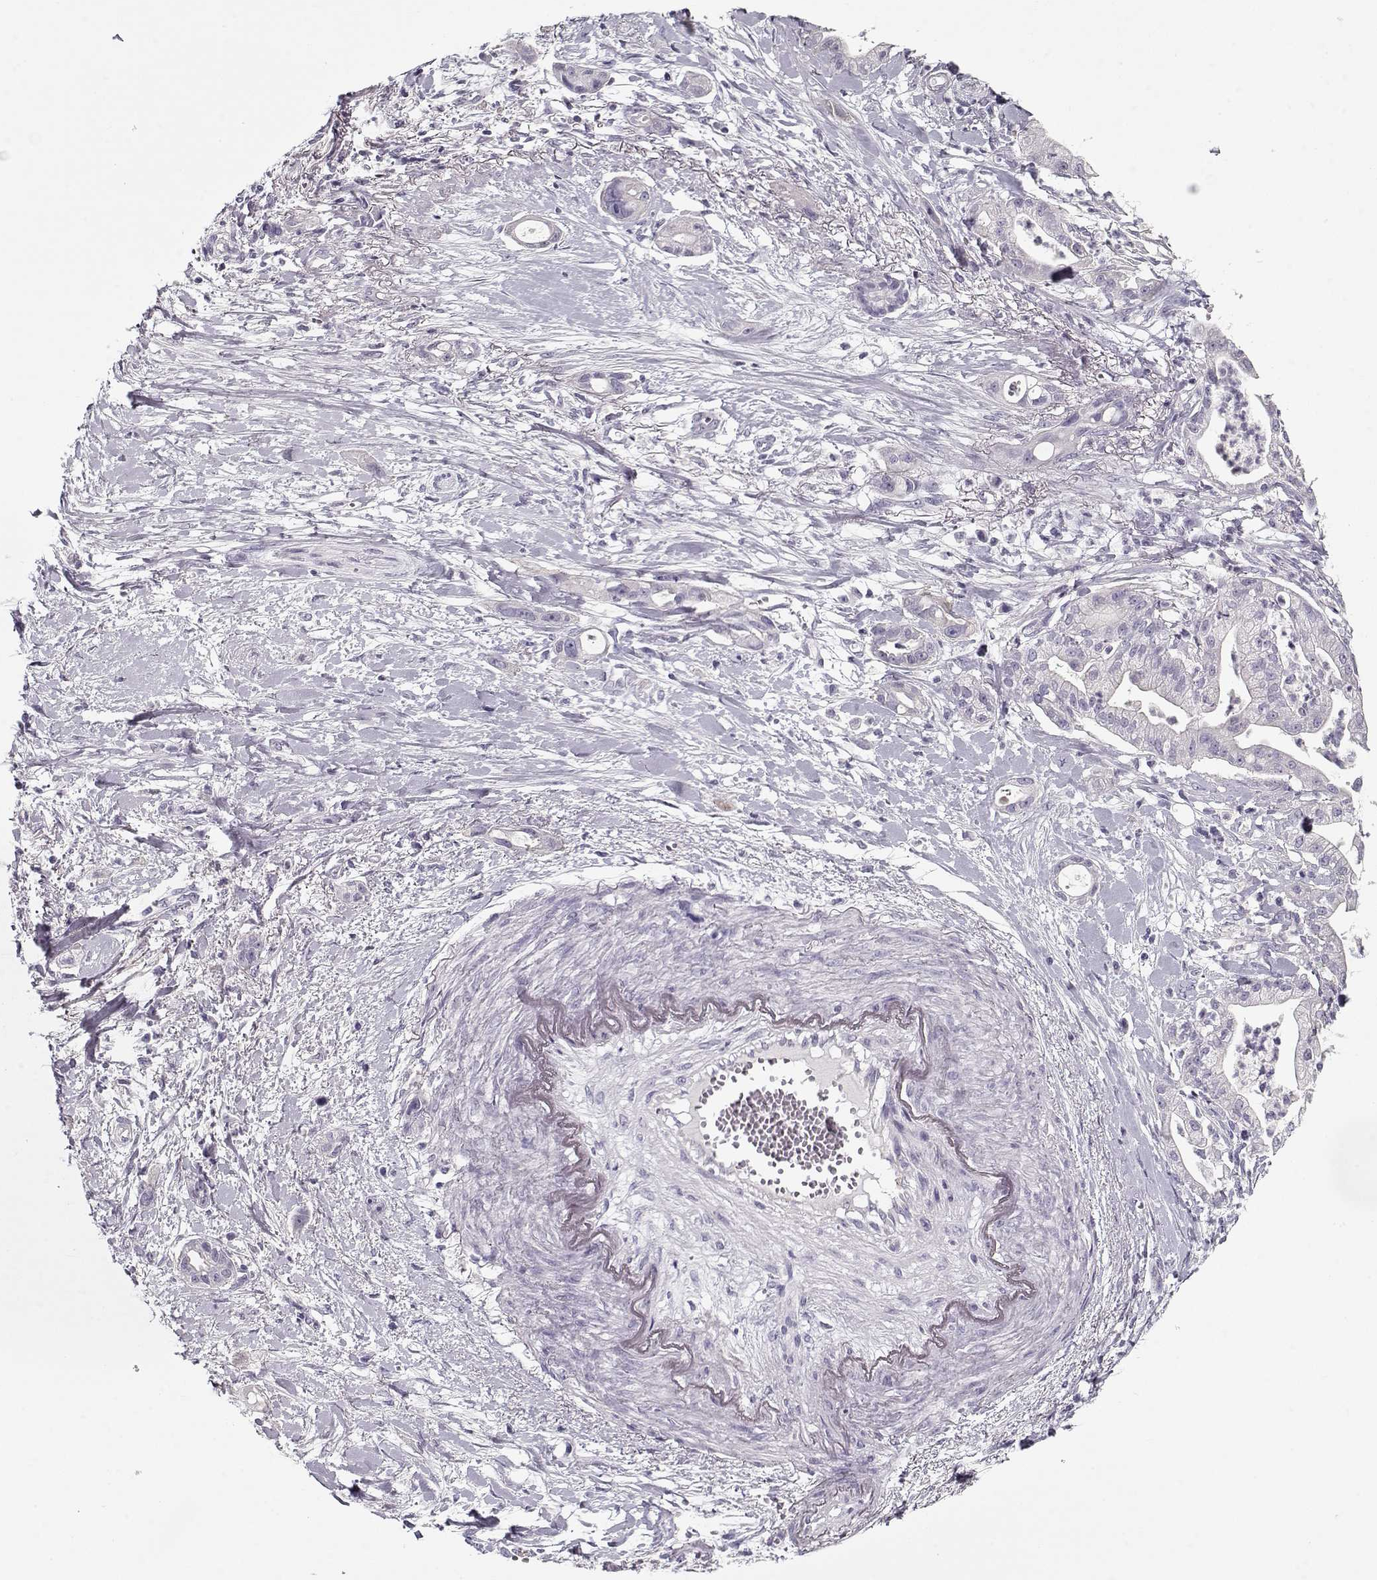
{"staining": {"intensity": "negative", "quantity": "none", "location": "none"}, "tissue": "pancreatic cancer", "cell_type": "Tumor cells", "image_type": "cancer", "snomed": [{"axis": "morphology", "description": "Normal tissue, NOS"}, {"axis": "morphology", "description": "Adenocarcinoma, NOS"}, {"axis": "topography", "description": "Lymph node"}, {"axis": "topography", "description": "Pancreas"}], "caption": "The histopathology image displays no significant expression in tumor cells of pancreatic cancer. (DAB immunohistochemistry (IHC) visualized using brightfield microscopy, high magnification).", "gene": "CCDC136", "patient": {"sex": "female", "age": 58}}